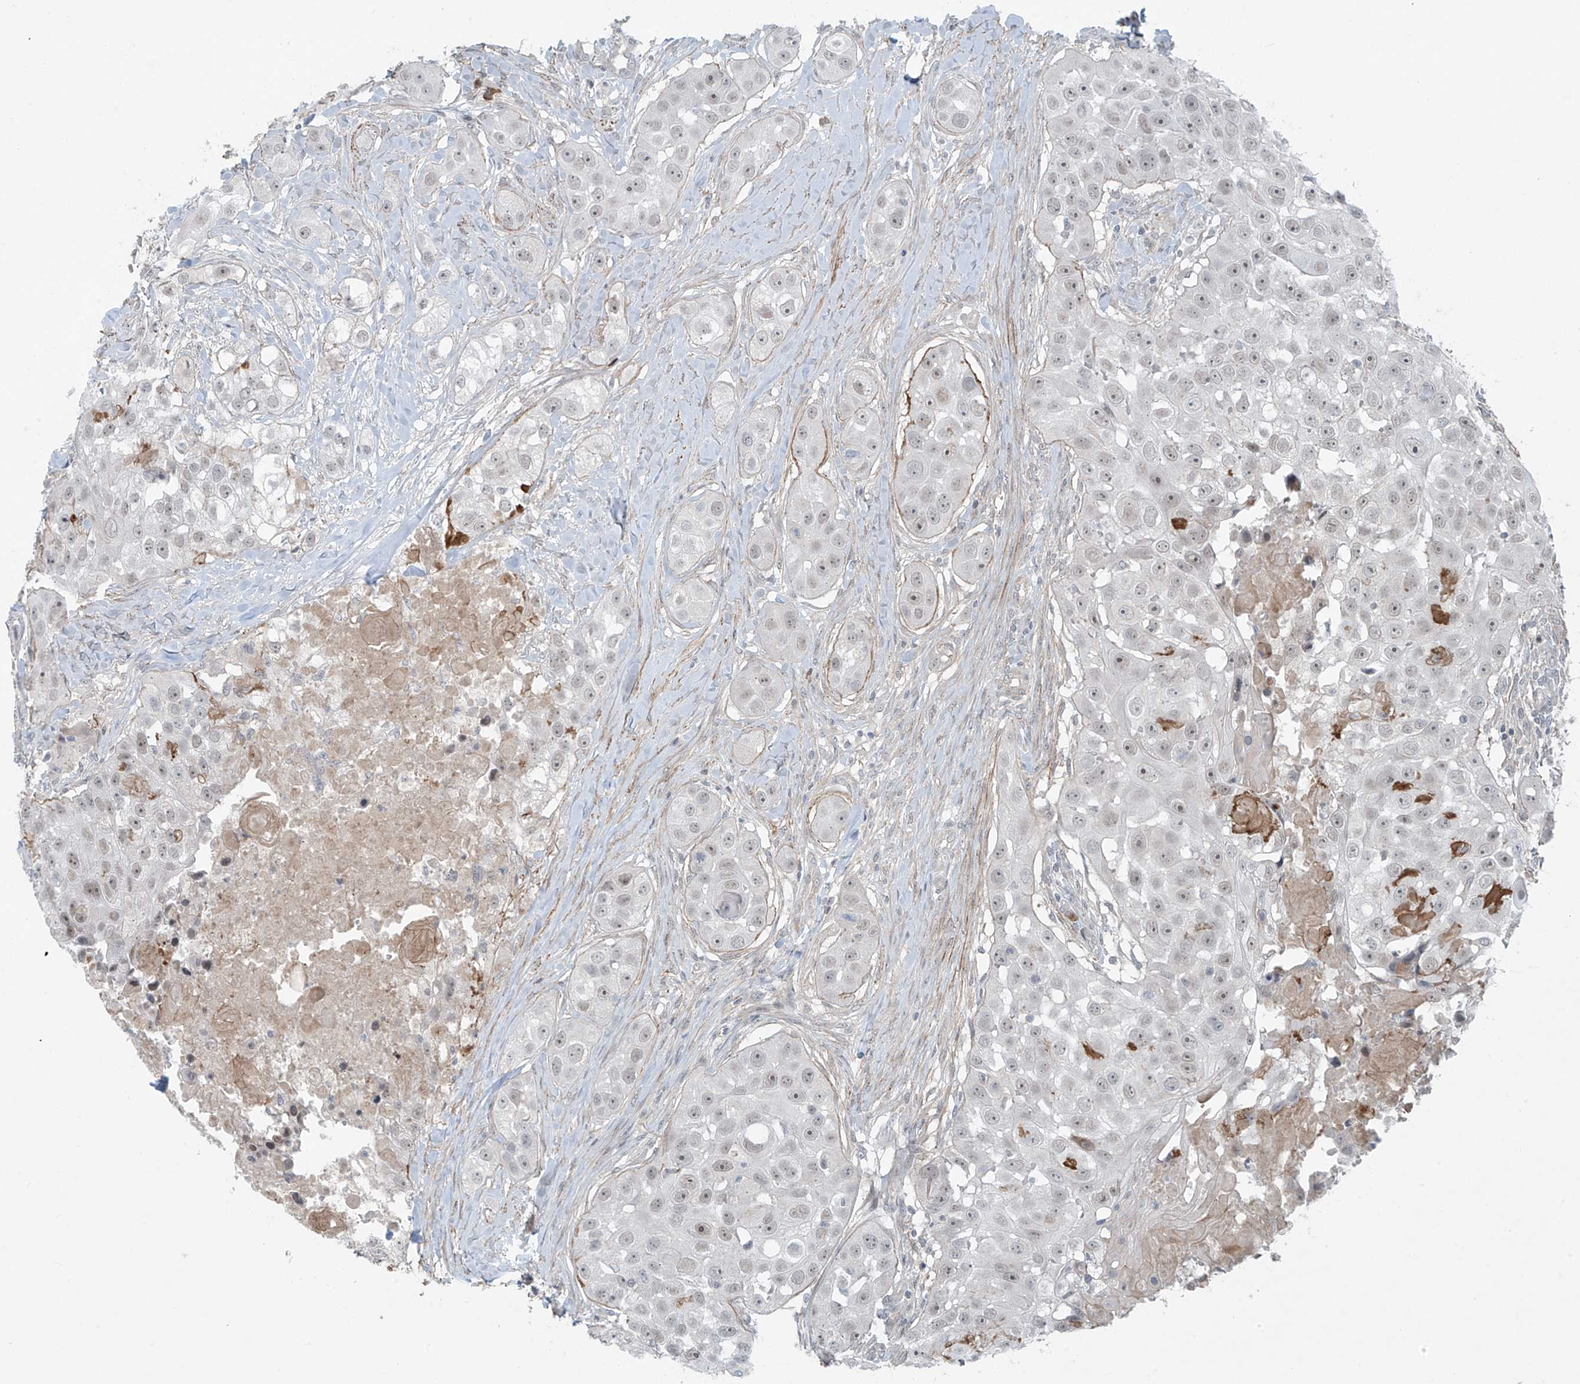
{"staining": {"intensity": "negative", "quantity": "none", "location": "none"}, "tissue": "head and neck cancer", "cell_type": "Tumor cells", "image_type": "cancer", "snomed": [{"axis": "morphology", "description": "Normal tissue, NOS"}, {"axis": "morphology", "description": "Squamous cell carcinoma, NOS"}, {"axis": "topography", "description": "Skeletal muscle"}, {"axis": "topography", "description": "Head-Neck"}], "caption": "Head and neck cancer (squamous cell carcinoma) was stained to show a protein in brown. There is no significant expression in tumor cells. The staining is performed using DAB brown chromogen with nuclei counter-stained in using hematoxylin.", "gene": "RASGEF1A", "patient": {"sex": "male", "age": 51}}